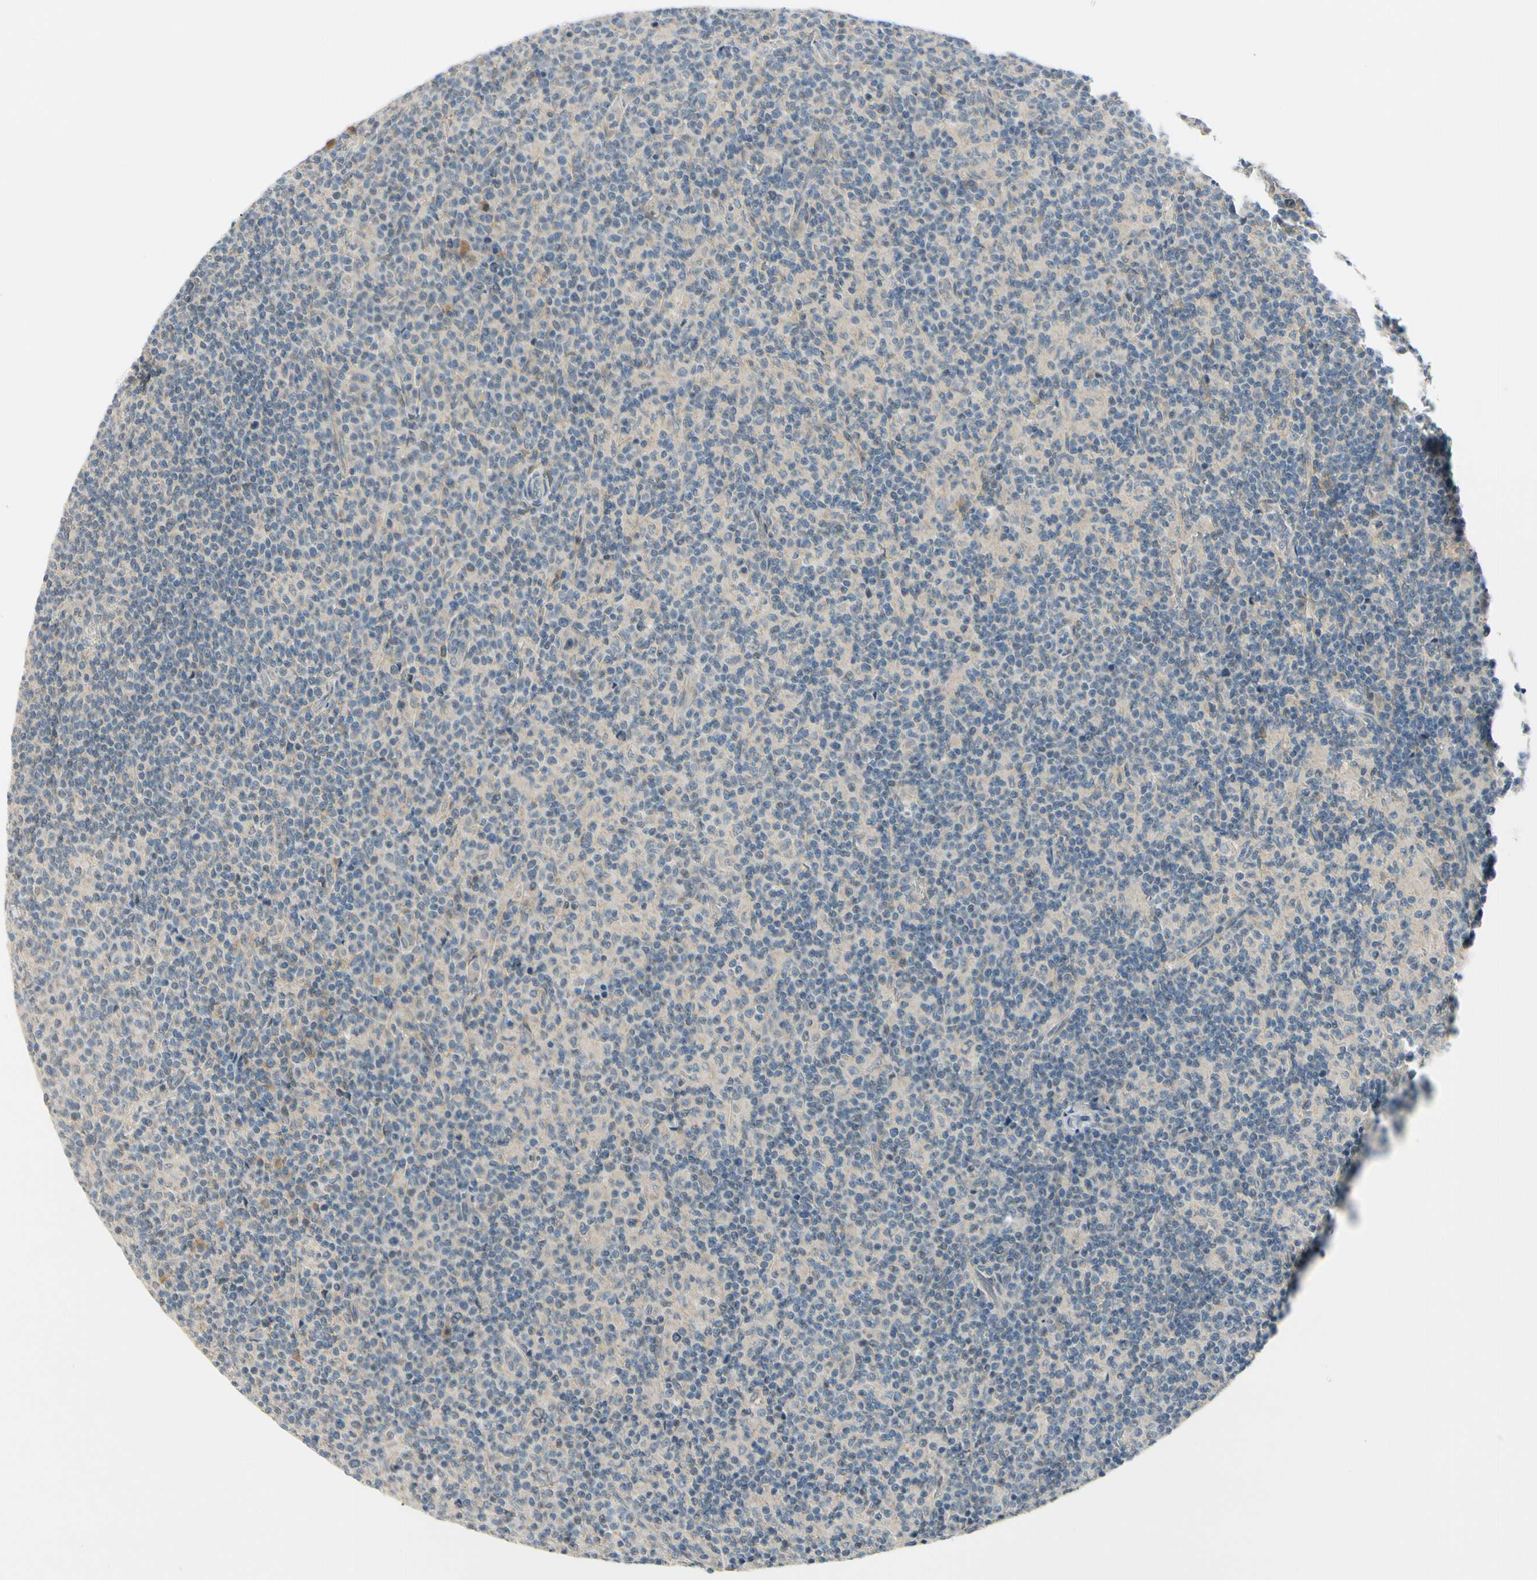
{"staining": {"intensity": "negative", "quantity": "none", "location": "none"}, "tissue": "lymph node", "cell_type": "Germinal center cells", "image_type": "normal", "snomed": [{"axis": "morphology", "description": "Normal tissue, NOS"}, {"axis": "morphology", "description": "Inflammation, NOS"}, {"axis": "topography", "description": "Lymph node"}], "caption": "Immunohistochemistry of benign lymph node shows no expression in germinal center cells.", "gene": "FHL2", "patient": {"sex": "male", "age": 55}}